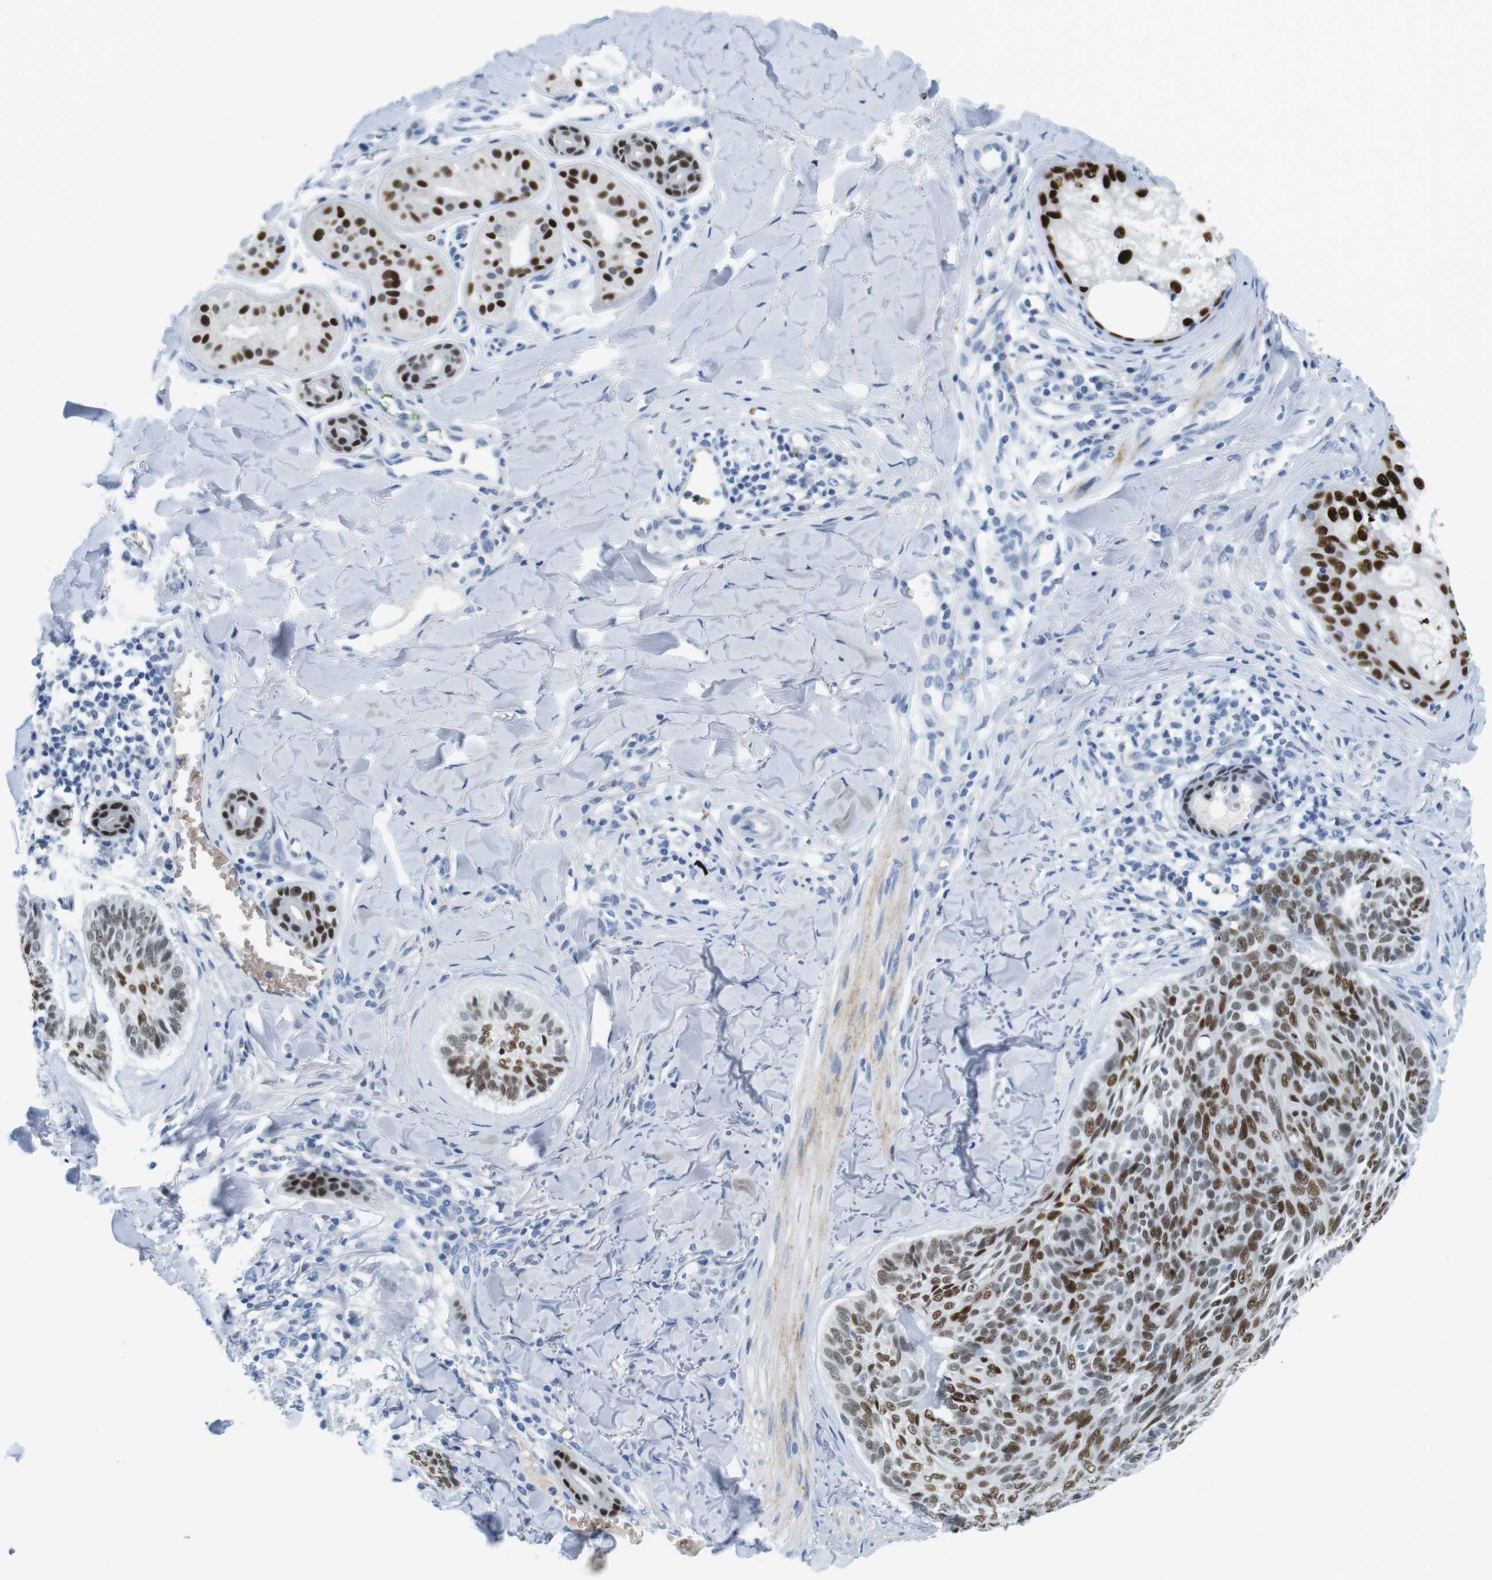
{"staining": {"intensity": "moderate", "quantity": ">75%", "location": "nuclear"}, "tissue": "skin cancer", "cell_type": "Tumor cells", "image_type": "cancer", "snomed": [{"axis": "morphology", "description": "Basal cell carcinoma"}, {"axis": "topography", "description": "Skin"}], "caption": "Basal cell carcinoma (skin) was stained to show a protein in brown. There is medium levels of moderate nuclear positivity in approximately >75% of tumor cells. The staining is performed using DAB brown chromogen to label protein expression. The nuclei are counter-stained blue using hematoxylin.", "gene": "TFAP2C", "patient": {"sex": "male", "age": 43}}